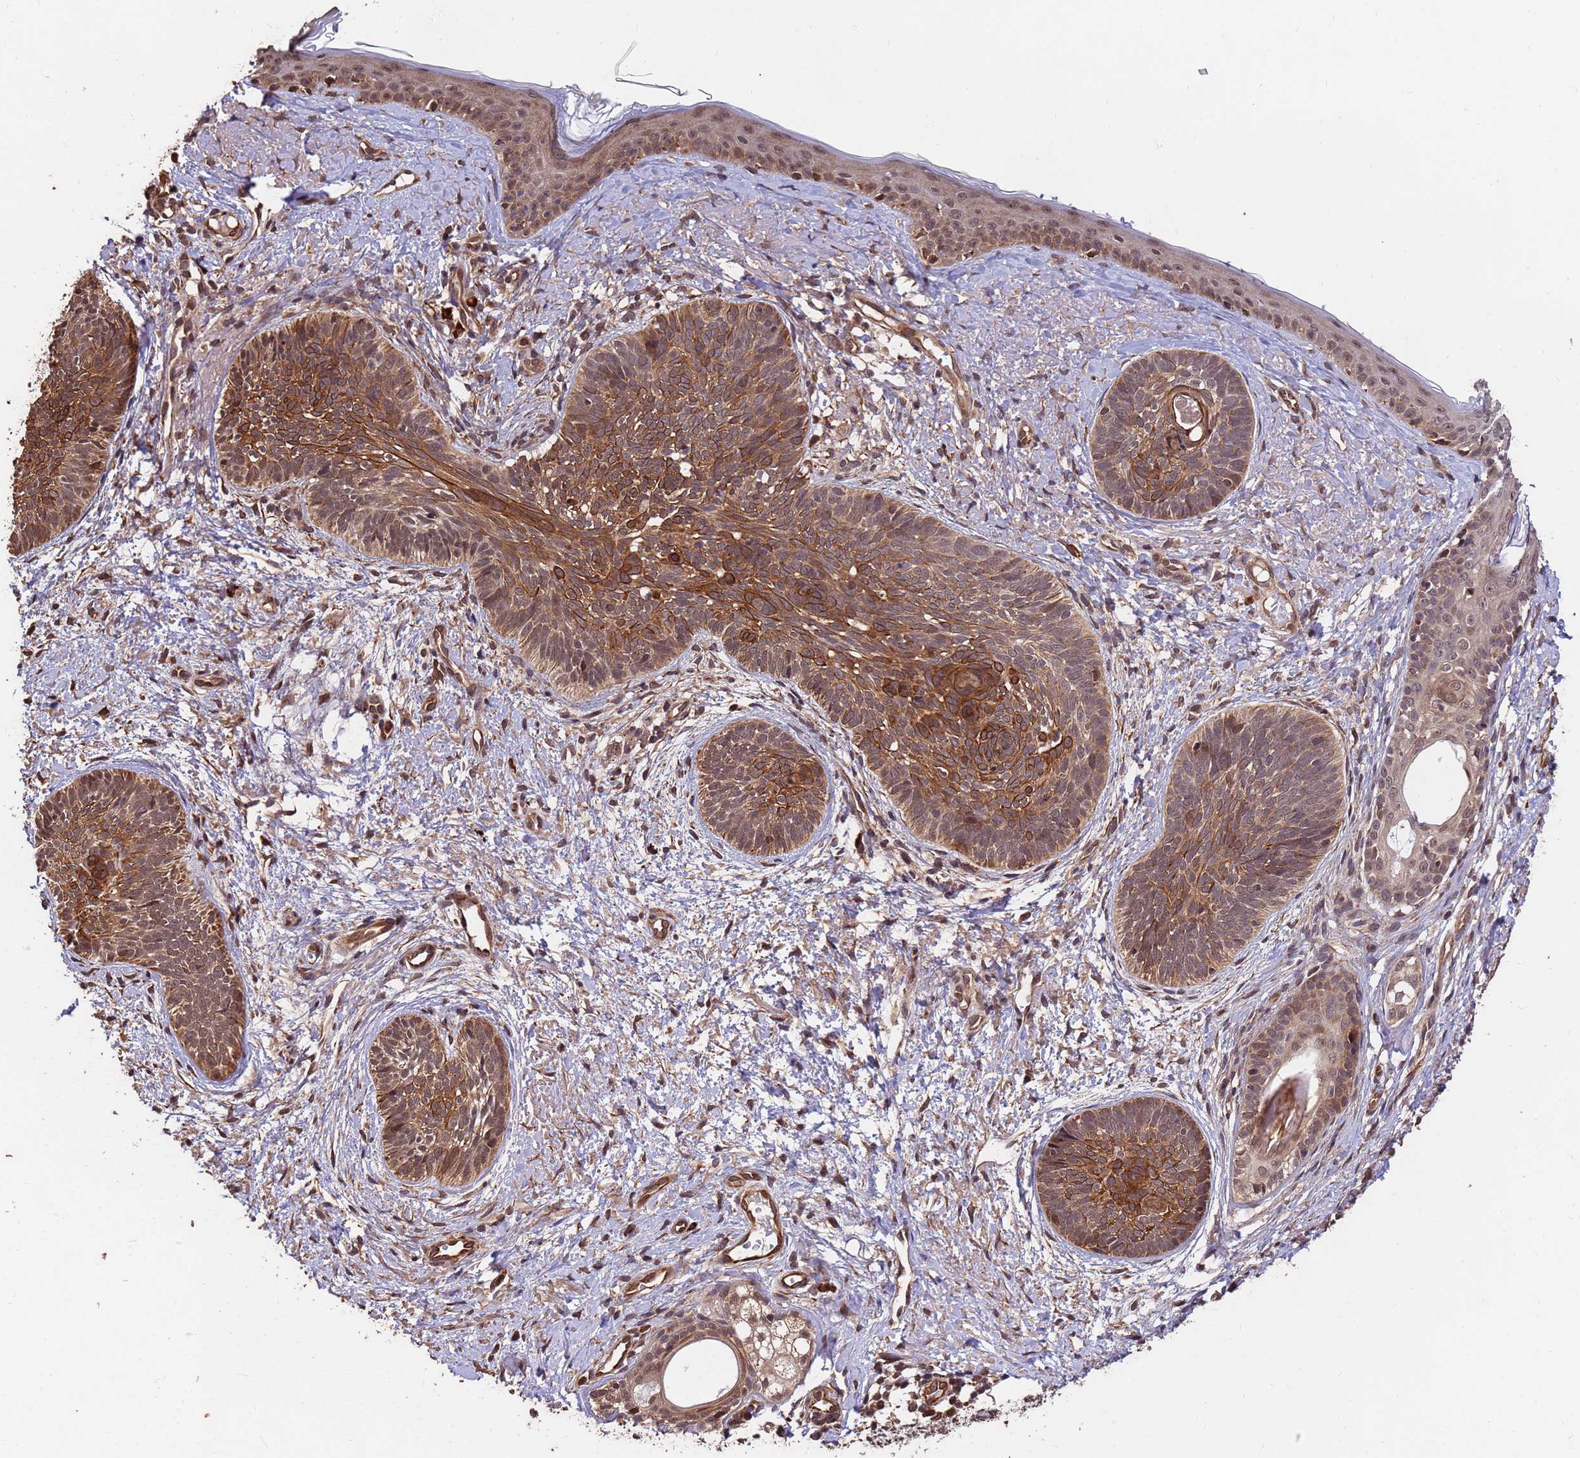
{"staining": {"intensity": "moderate", "quantity": ">75%", "location": "cytoplasmic/membranous,nuclear"}, "tissue": "skin cancer", "cell_type": "Tumor cells", "image_type": "cancer", "snomed": [{"axis": "morphology", "description": "Basal cell carcinoma"}, {"axis": "topography", "description": "Skin"}], "caption": "Human skin basal cell carcinoma stained with a protein marker displays moderate staining in tumor cells.", "gene": "ZNF619", "patient": {"sex": "female", "age": 81}}